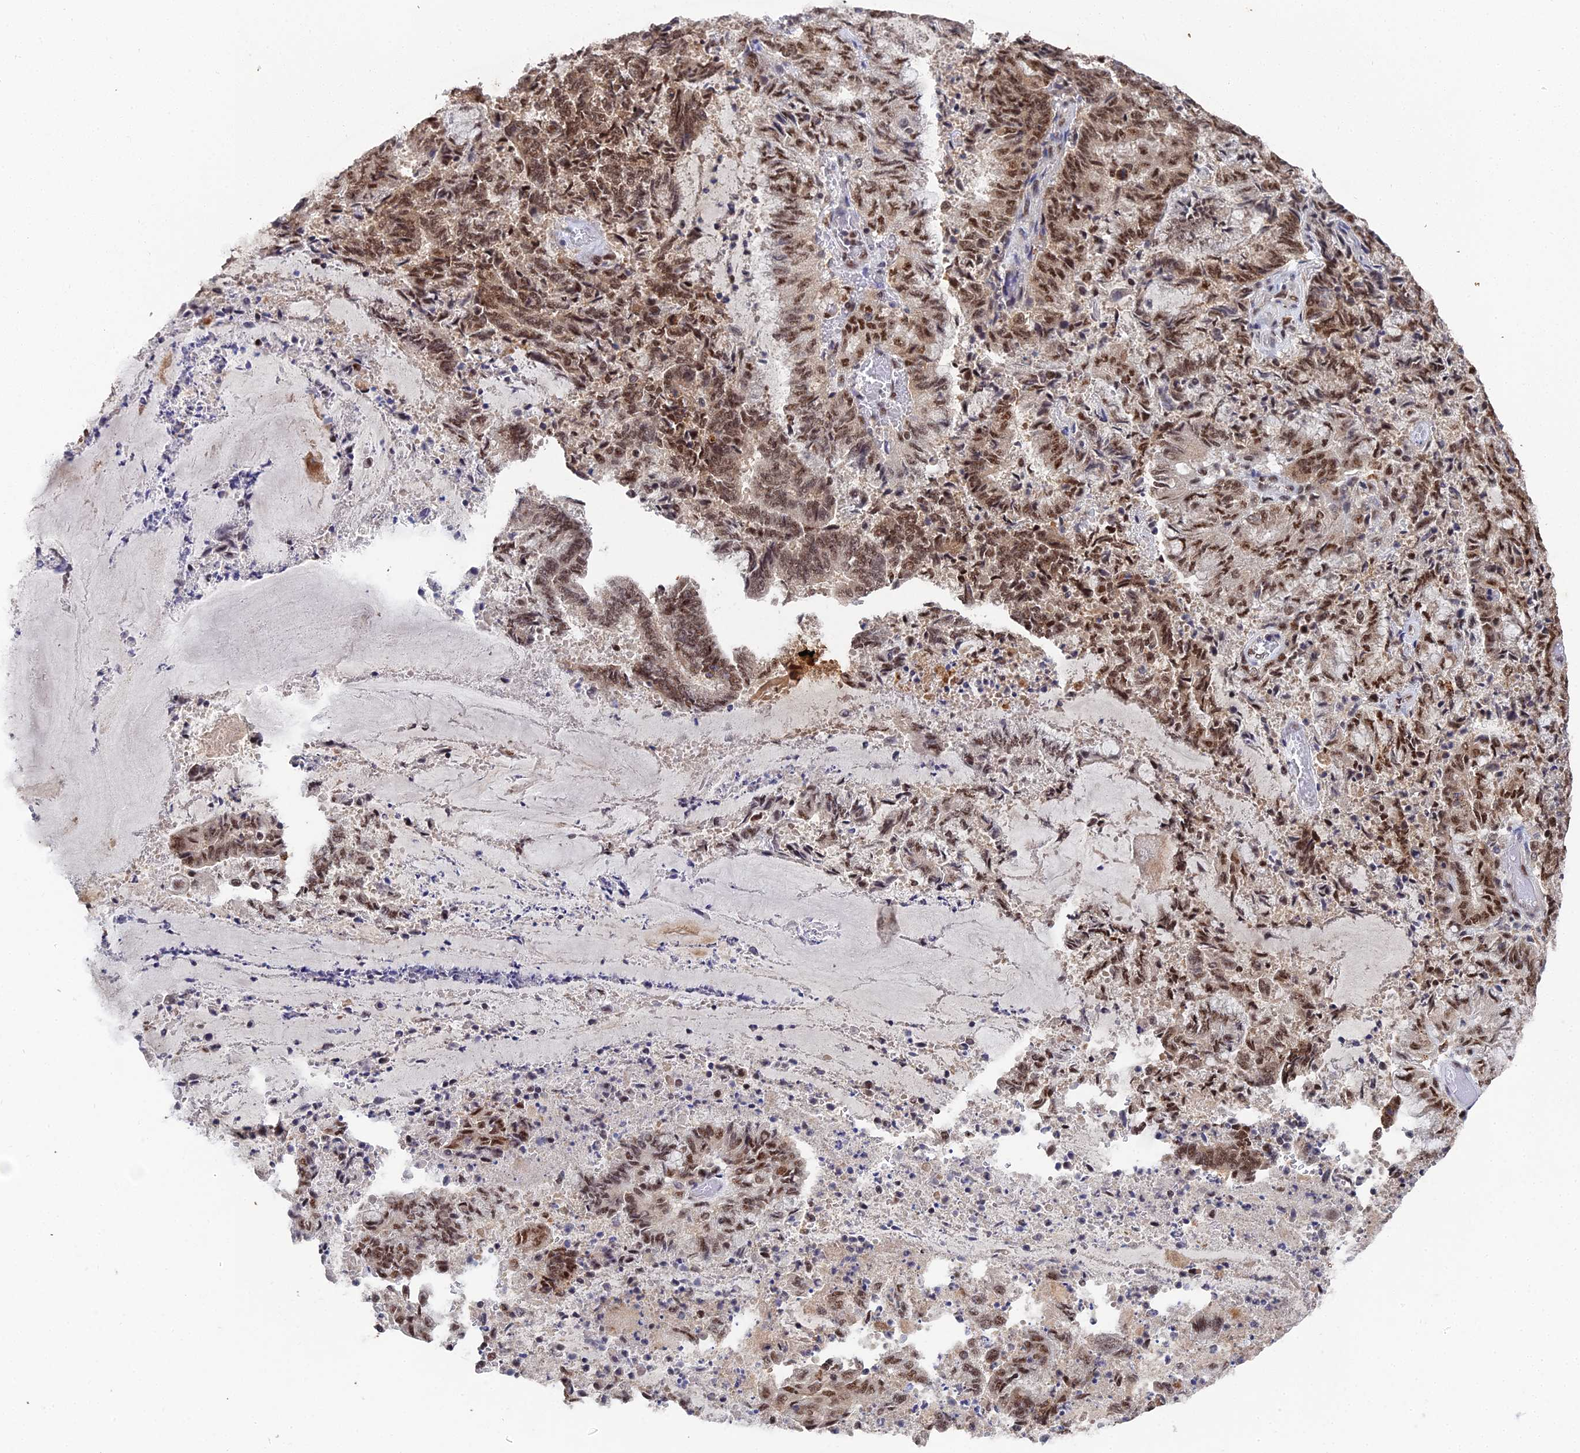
{"staining": {"intensity": "strong", "quantity": ">75%", "location": "nuclear"}, "tissue": "endometrial cancer", "cell_type": "Tumor cells", "image_type": "cancer", "snomed": [{"axis": "morphology", "description": "Adenocarcinoma, NOS"}, {"axis": "topography", "description": "Endometrium"}], "caption": "An IHC photomicrograph of neoplastic tissue is shown. Protein staining in brown shows strong nuclear positivity in endometrial cancer within tumor cells. The protein of interest is shown in brown color, while the nuclei are stained blue.", "gene": "MAGOHB", "patient": {"sex": "female", "age": 80}}